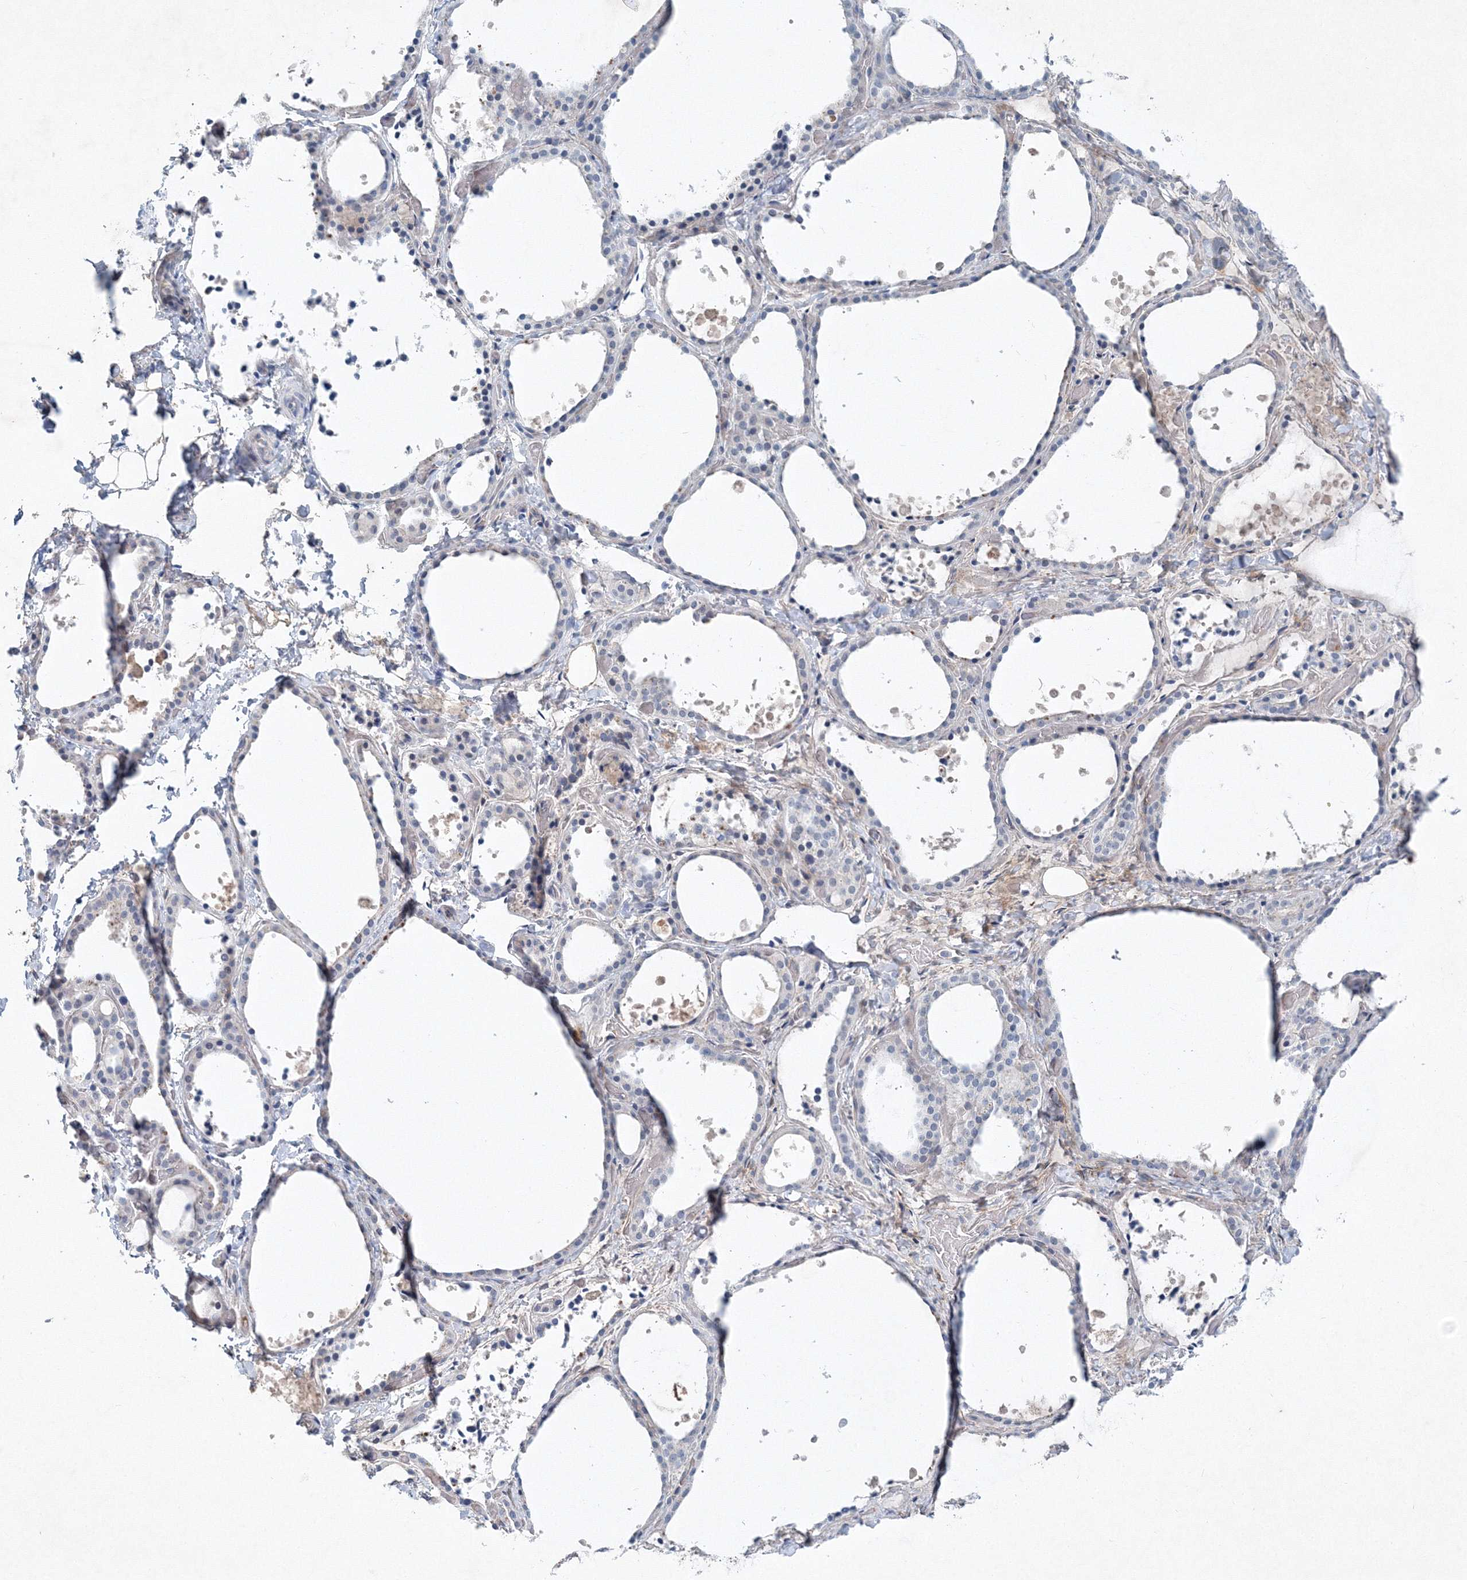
{"staining": {"intensity": "negative", "quantity": "none", "location": "none"}, "tissue": "thyroid gland", "cell_type": "Glandular cells", "image_type": "normal", "snomed": [{"axis": "morphology", "description": "Normal tissue, NOS"}, {"axis": "topography", "description": "Thyroid gland"}], "caption": "A high-resolution histopathology image shows immunohistochemistry staining of benign thyroid gland, which exhibits no significant positivity in glandular cells. The staining is performed using DAB brown chromogen with nuclei counter-stained in using hematoxylin.", "gene": "SH3BP5", "patient": {"sex": "female", "age": 44}}